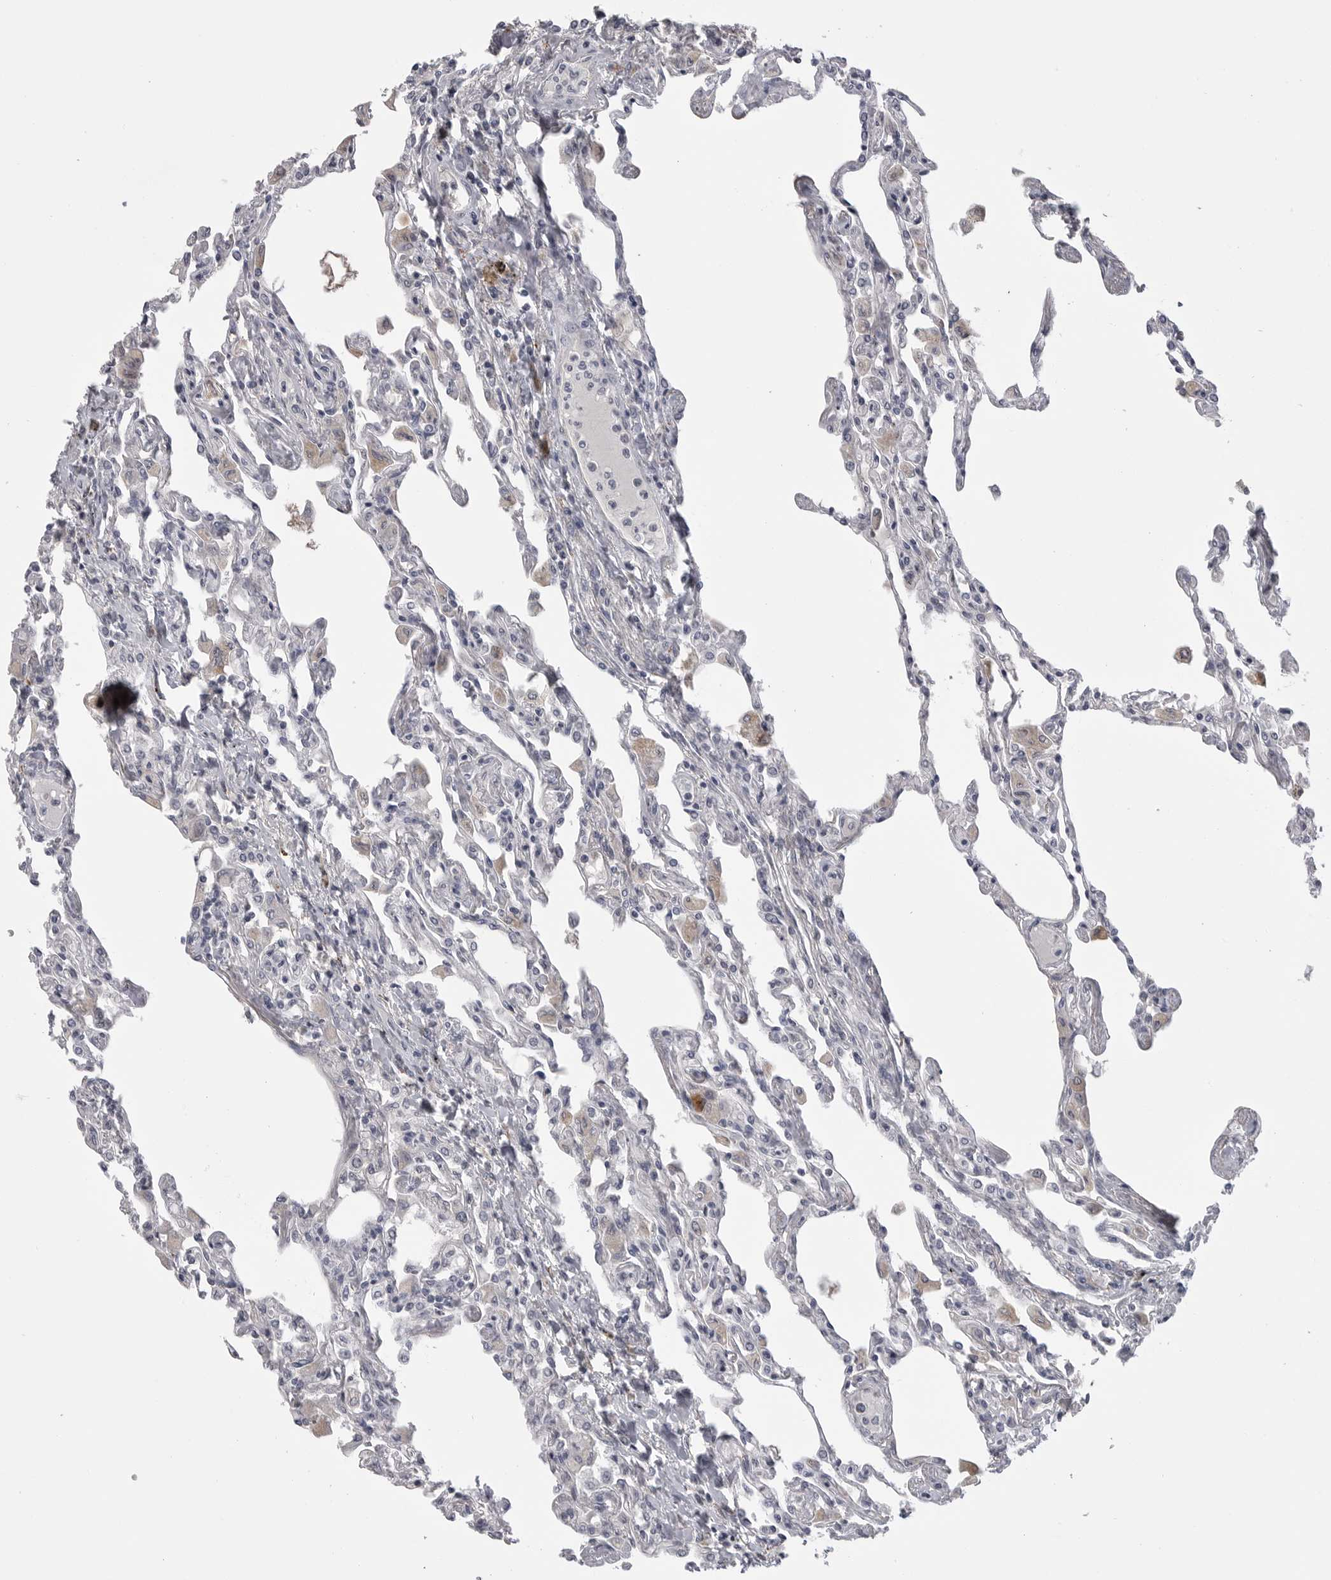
{"staining": {"intensity": "weak", "quantity": "<25%", "location": "cytoplasmic/membranous"}, "tissue": "lung", "cell_type": "Alveolar cells", "image_type": "normal", "snomed": [{"axis": "morphology", "description": "Normal tissue, NOS"}, {"axis": "topography", "description": "Bronchus"}, {"axis": "topography", "description": "Lung"}], "caption": "The histopathology image shows no significant staining in alveolar cells of lung.", "gene": "SERPING1", "patient": {"sex": "female", "age": 49}}